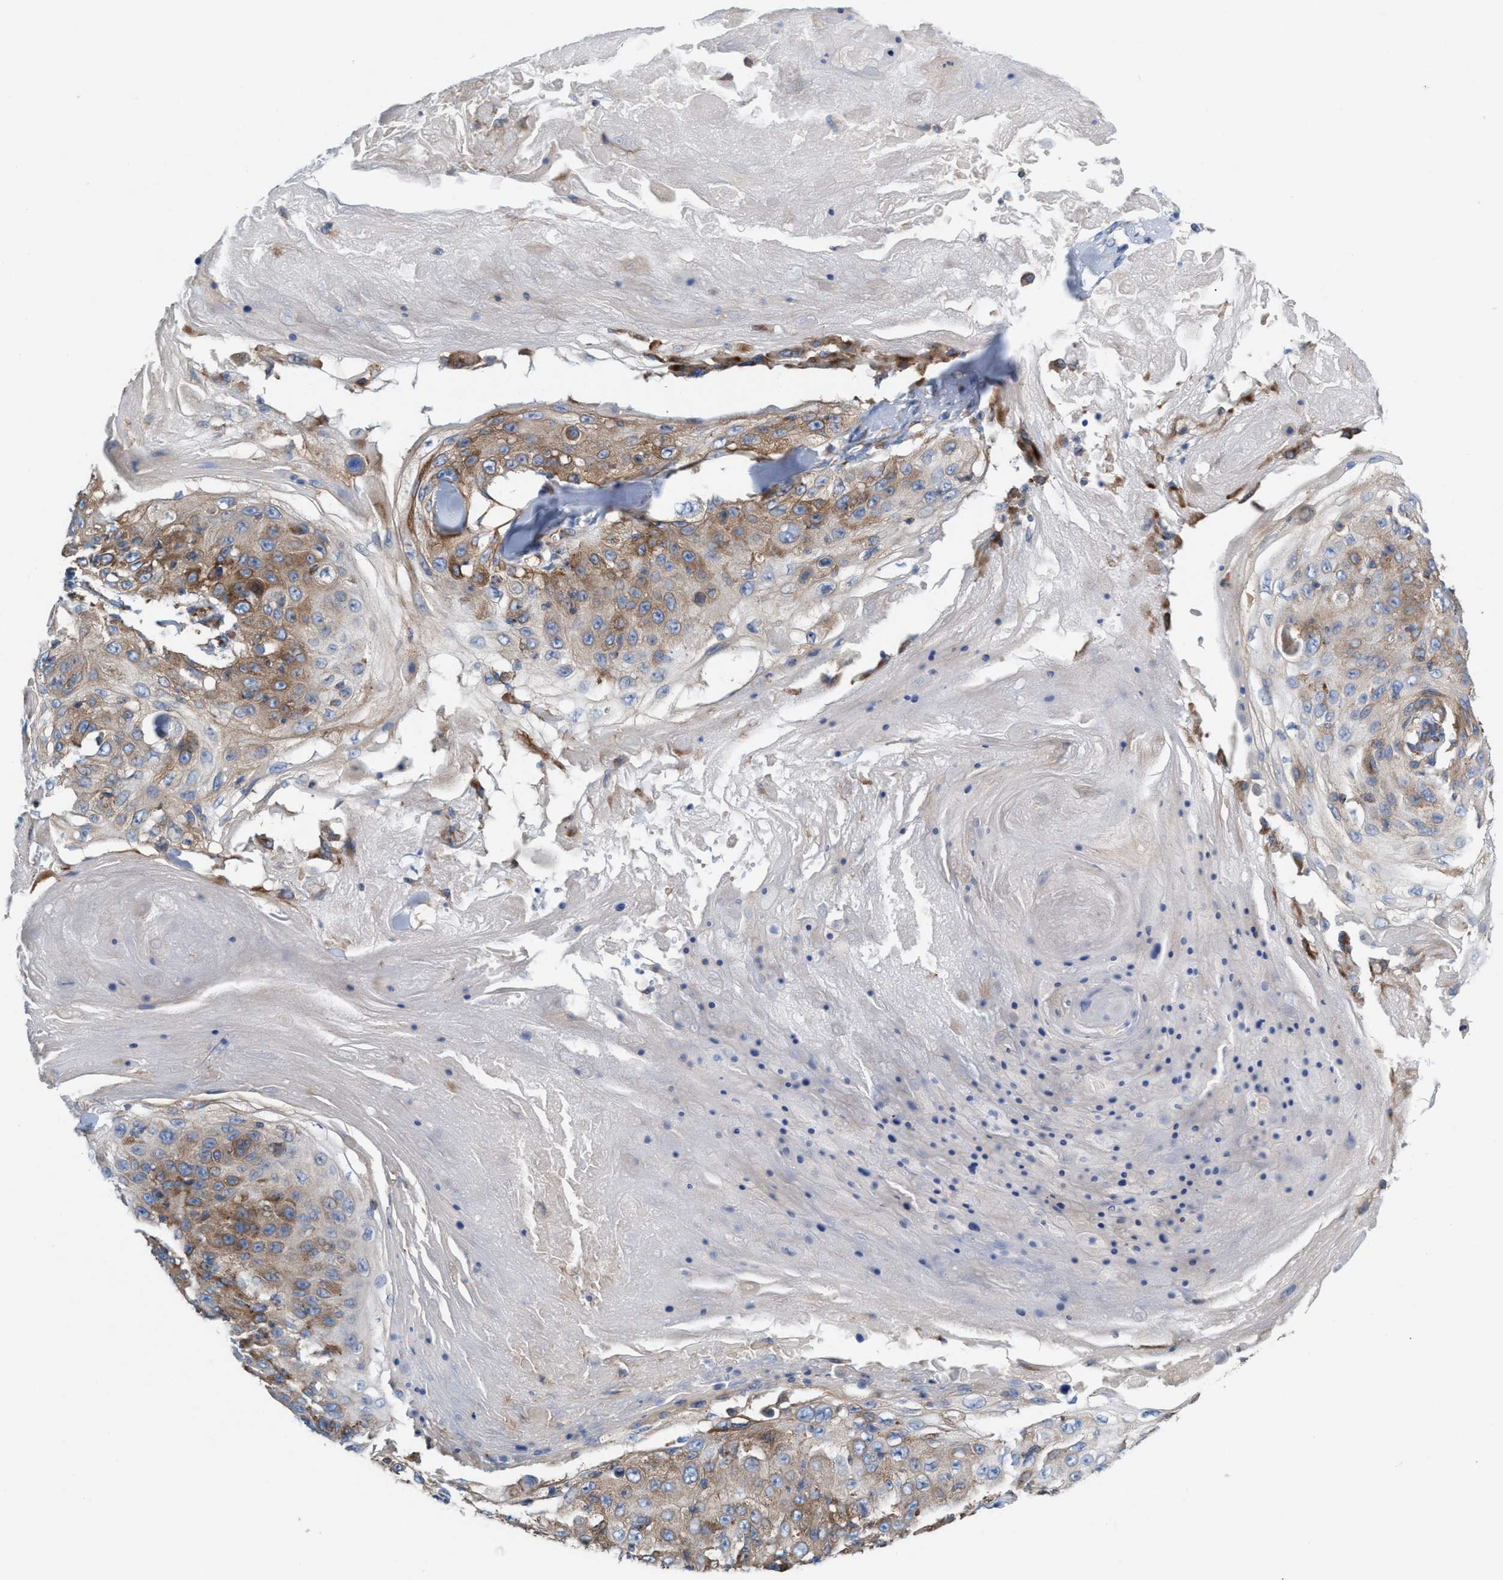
{"staining": {"intensity": "moderate", "quantity": ">75%", "location": "cytoplasmic/membranous"}, "tissue": "skin cancer", "cell_type": "Tumor cells", "image_type": "cancer", "snomed": [{"axis": "morphology", "description": "Squamous cell carcinoma, NOS"}, {"axis": "topography", "description": "Skin"}], "caption": "Protein analysis of squamous cell carcinoma (skin) tissue displays moderate cytoplasmic/membranous expression in approximately >75% of tumor cells.", "gene": "NYAP1", "patient": {"sex": "male", "age": 86}}